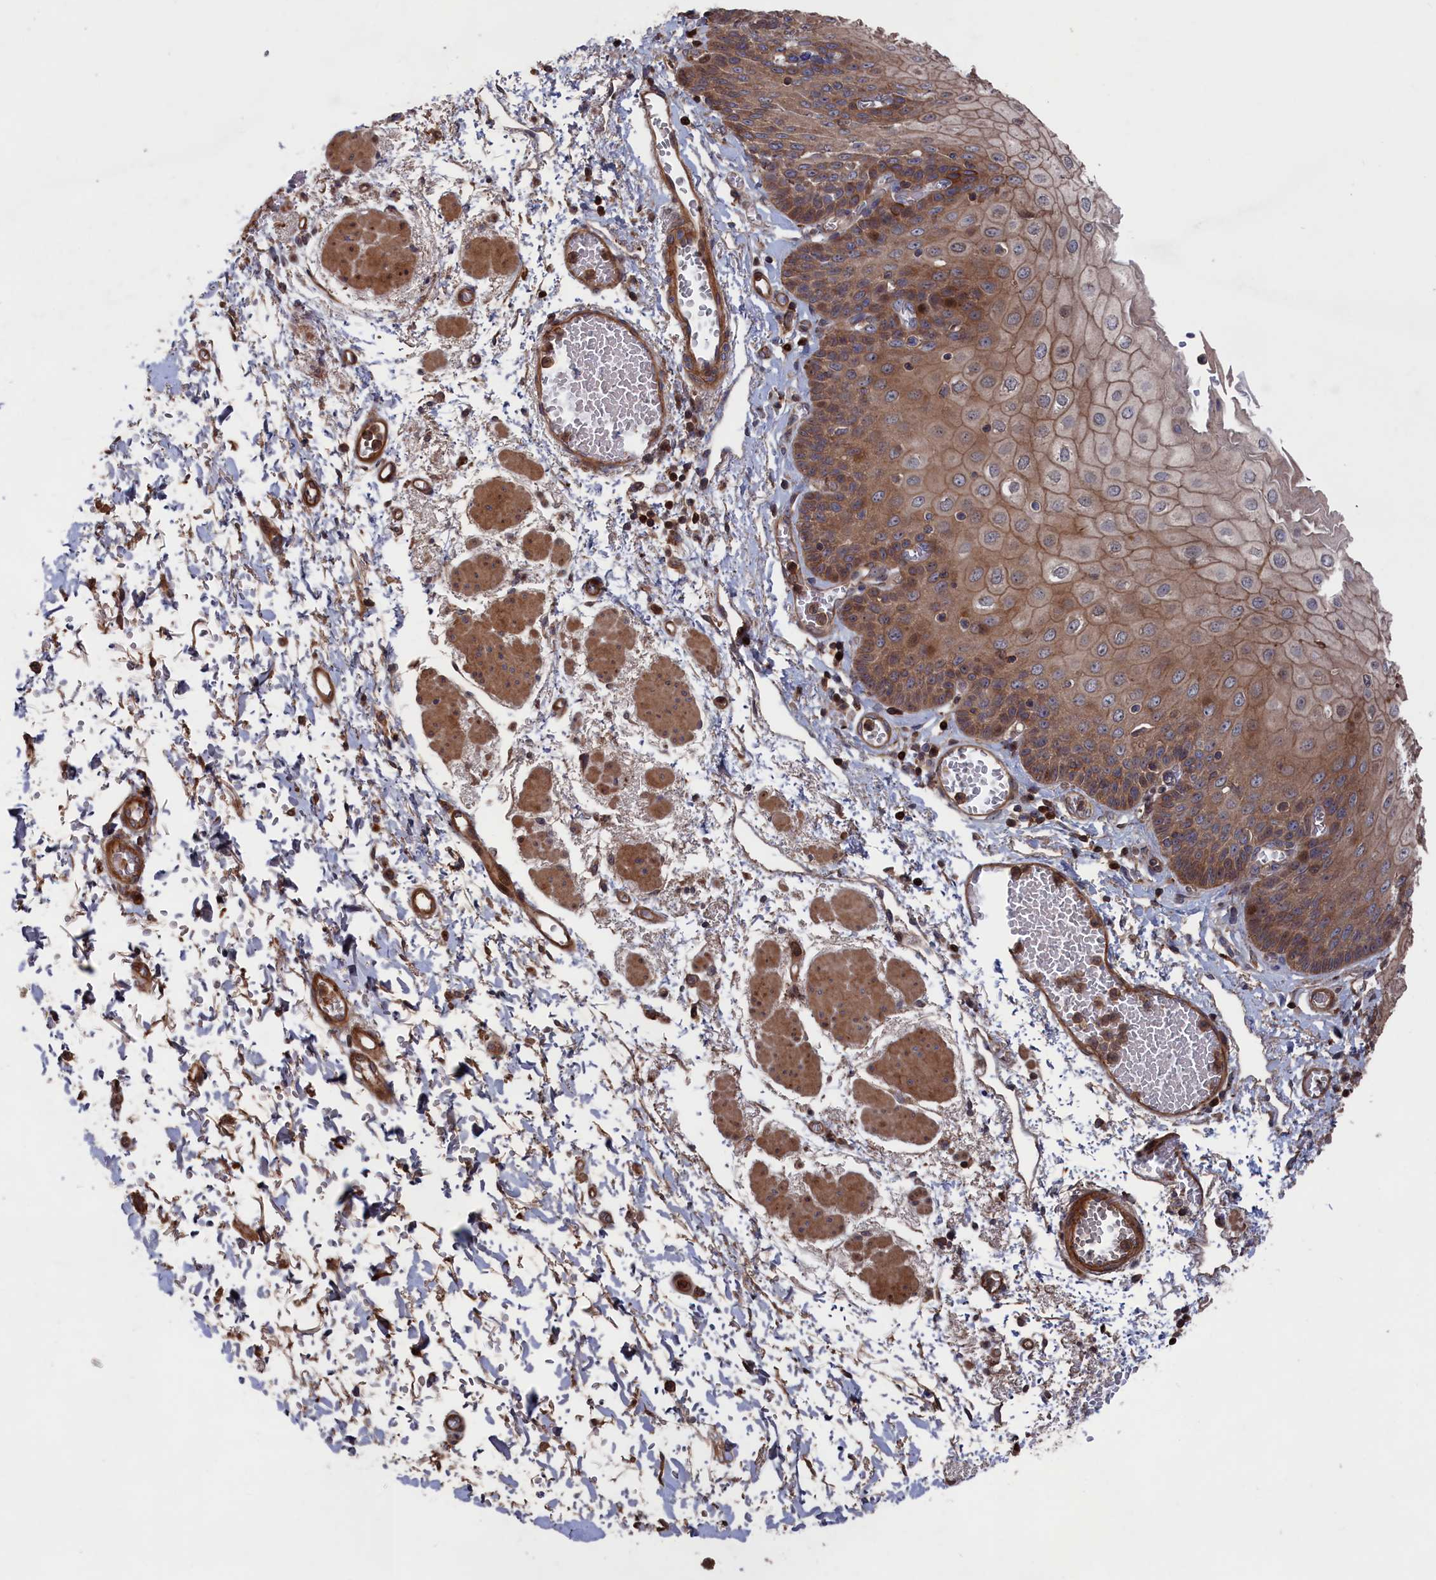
{"staining": {"intensity": "moderate", "quantity": ">75%", "location": "cytoplasmic/membranous"}, "tissue": "esophagus", "cell_type": "Squamous epithelial cells", "image_type": "normal", "snomed": [{"axis": "morphology", "description": "Normal tissue, NOS"}, {"axis": "topography", "description": "Esophagus"}], "caption": "Immunohistochemistry micrograph of benign esophagus: esophagus stained using immunohistochemistry demonstrates medium levels of moderate protein expression localized specifically in the cytoplasmic/membranous of squamous epithelial cells, appearing as a cytoplasmic/membranous brown color.", "gene": "PLA2G15", "patient": {"sex": "male", "age": 81}}